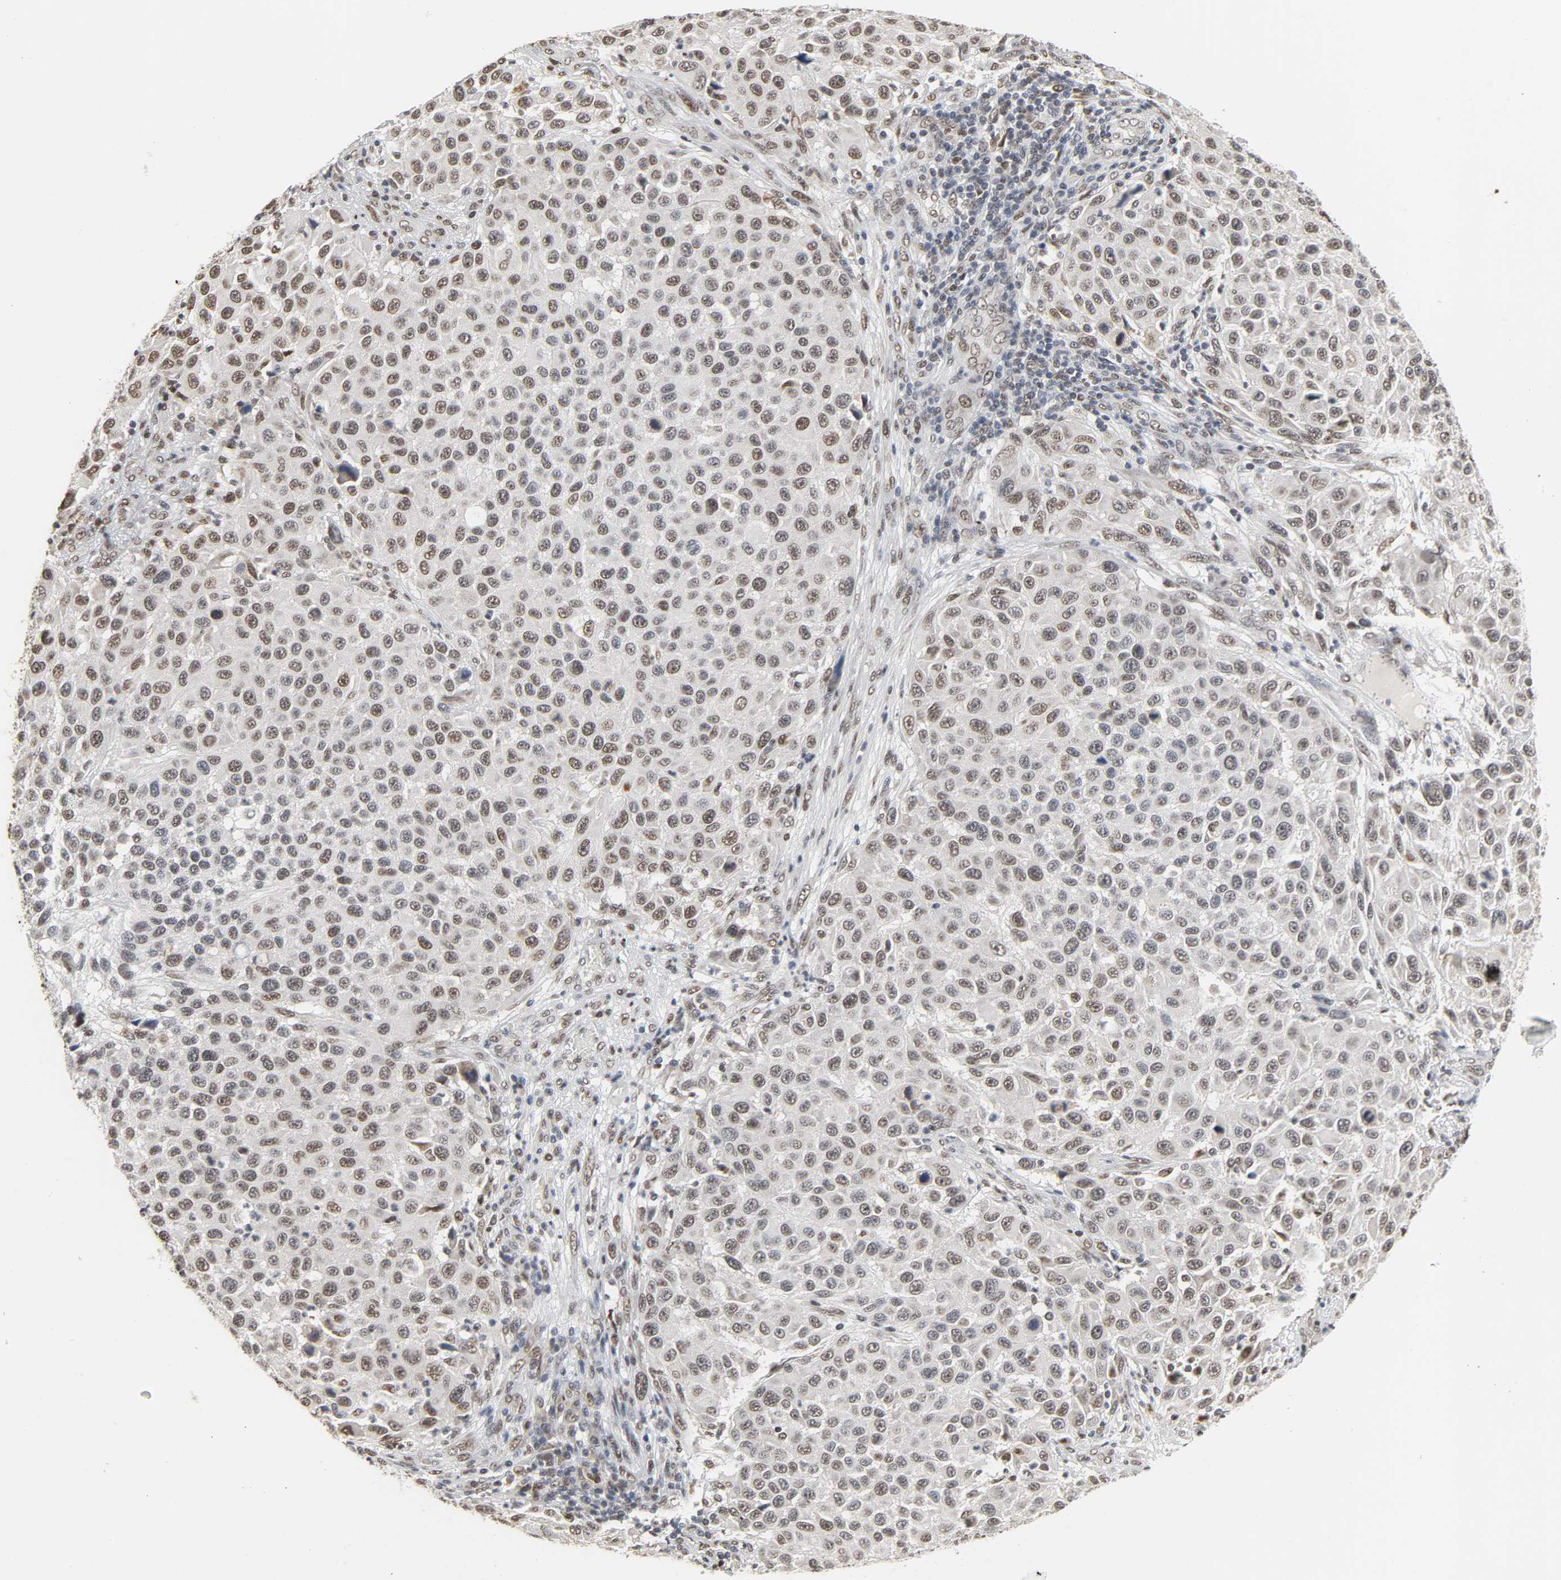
{"staining": {"intensity": "weak", "quantity": "<25%", "location": "nuclear"}, "tissue": "melanoma", "cell_type": "Tumor cells", "image_type": "cancer", "snomed": [{"axis": "morphology", "description": "Malignant melanoma, Metastatic site"}, {"axis": "topography", "description": "Lymph node"}], "caption": "High power microscopy photomicrograph of an immunohistochemistry micrograph of malignant melanoma (metastatic site), revealing no significant positivity in tumor cells.", "gene": "DAZAP1", "patient": {"sex": "male", "age": 61}}